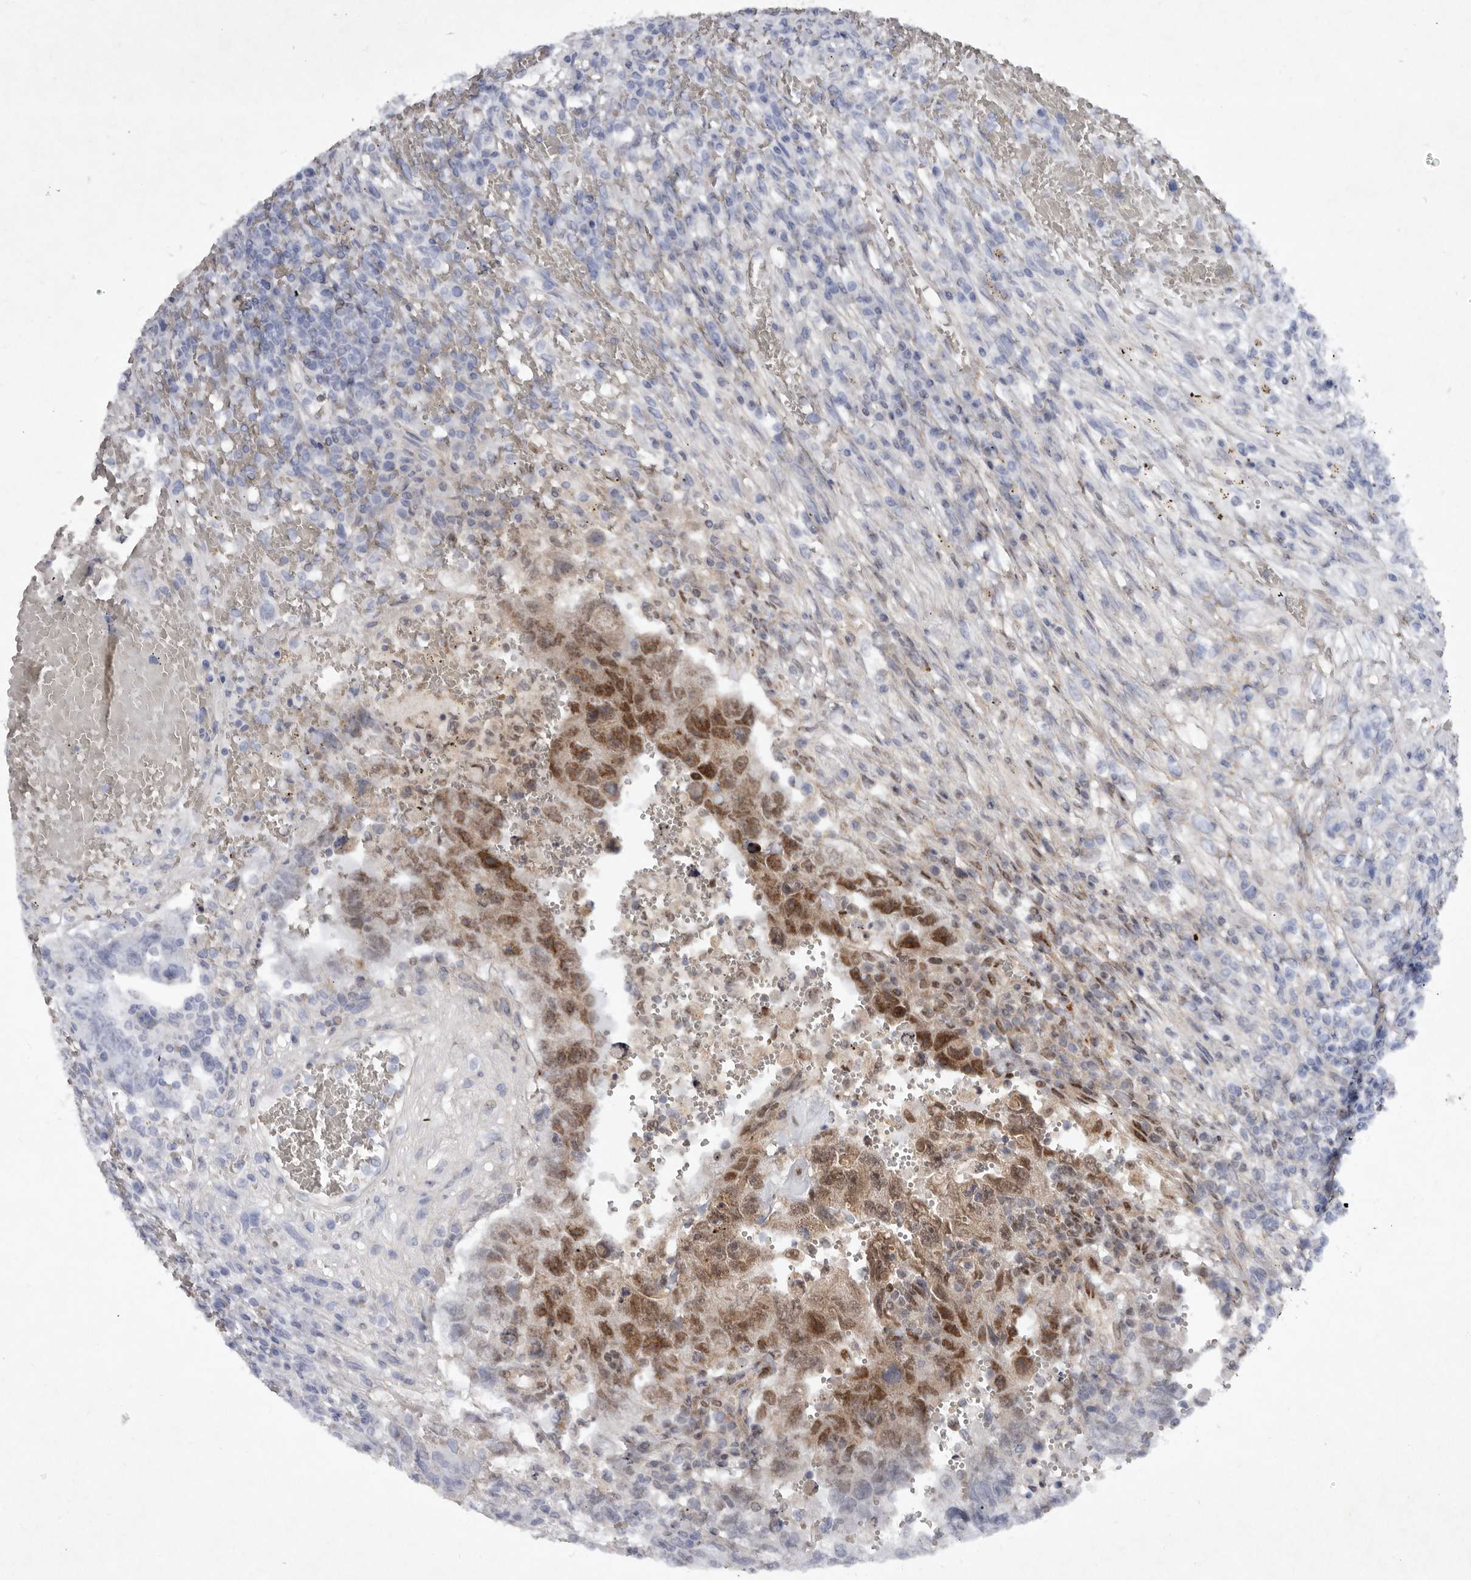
{"staining": {"intensity": "moderate", "quantity": "<25%", "location": "cytoplasmic/membranous"}, "tissue": "testis cancer", "cell_type": "Tumor cells", "image_type": "cancer", "snomed": [{"axis": "morphology", "description": "Carcinoma, Embryonal, NOS"}, {"axis": "topography", "description": "Testis"}], "caption": "Immunohistochemistry image of testis cancer stained for a protein (brown), which shows low levels of moderate cytoplasmic/membranous staining in approximately <25% of tumor cells.", "gene": "ABL1", "patient": {"sex": "male", "age": 26}}